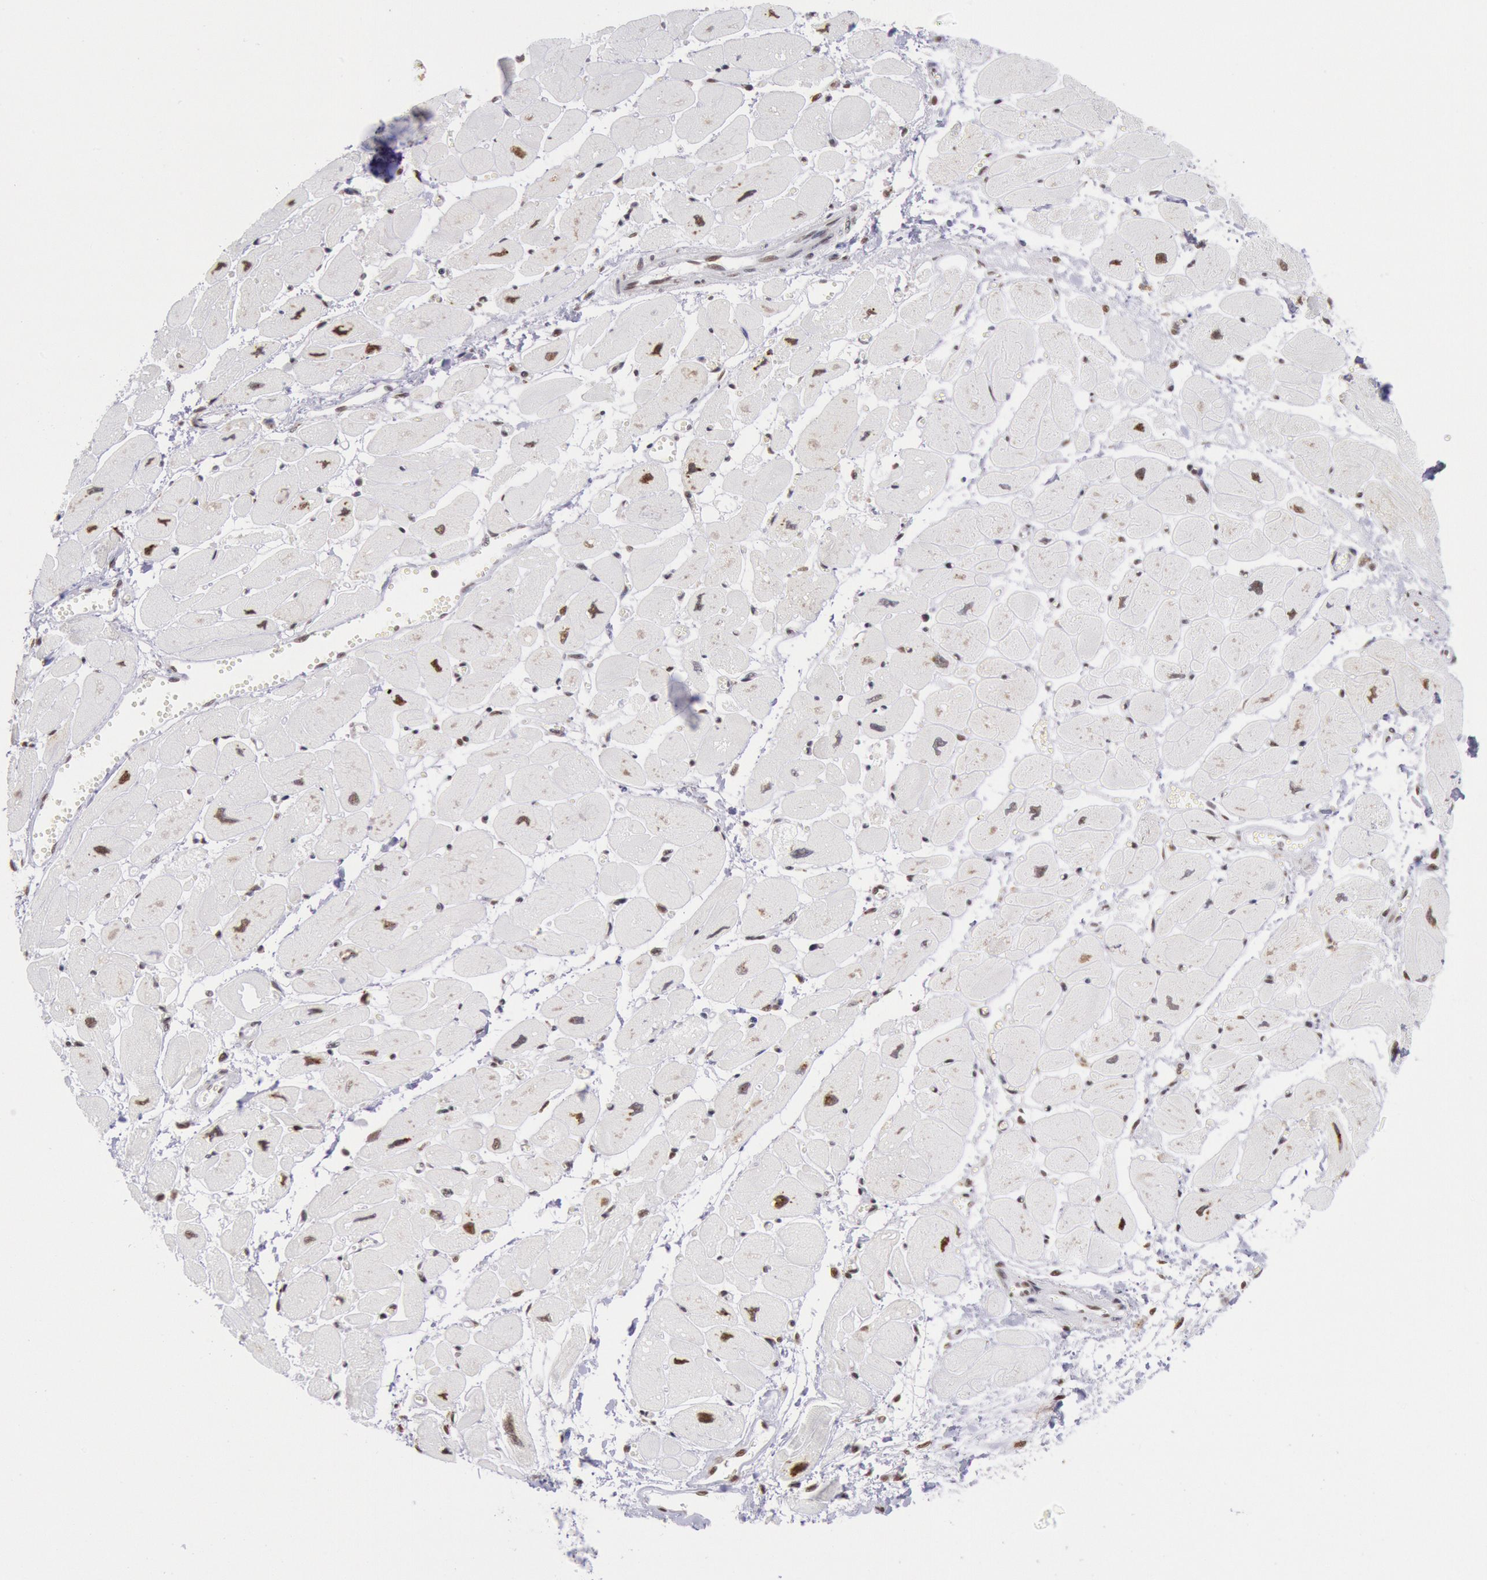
{"staining": {"intensity": "moderate", "quantity": ">75%", "location": "nuclear"}, "tissue": "heart muscle", "cell_type": "Cardiomyocytes", "image_type": "normal", "snomed": [{"axis": "morphology", "description": "Normal tissue, NOS"}, {"axis": "topography", "description": "Heart"}], "caption": "An immunohistochemistry (IHC) photomicrograph of unremarkable tissue is shown. Protein staining in brown highlights moderate nuclear positivity in heart muscle within cardiomyocytes. The staining is performed using DAB brown chromogen to label protein expression. The nuclei are counter-stained blue using hematoxylin.", "gene": "SNRPD3", "patient": {"sex": "female", "age": 54}}